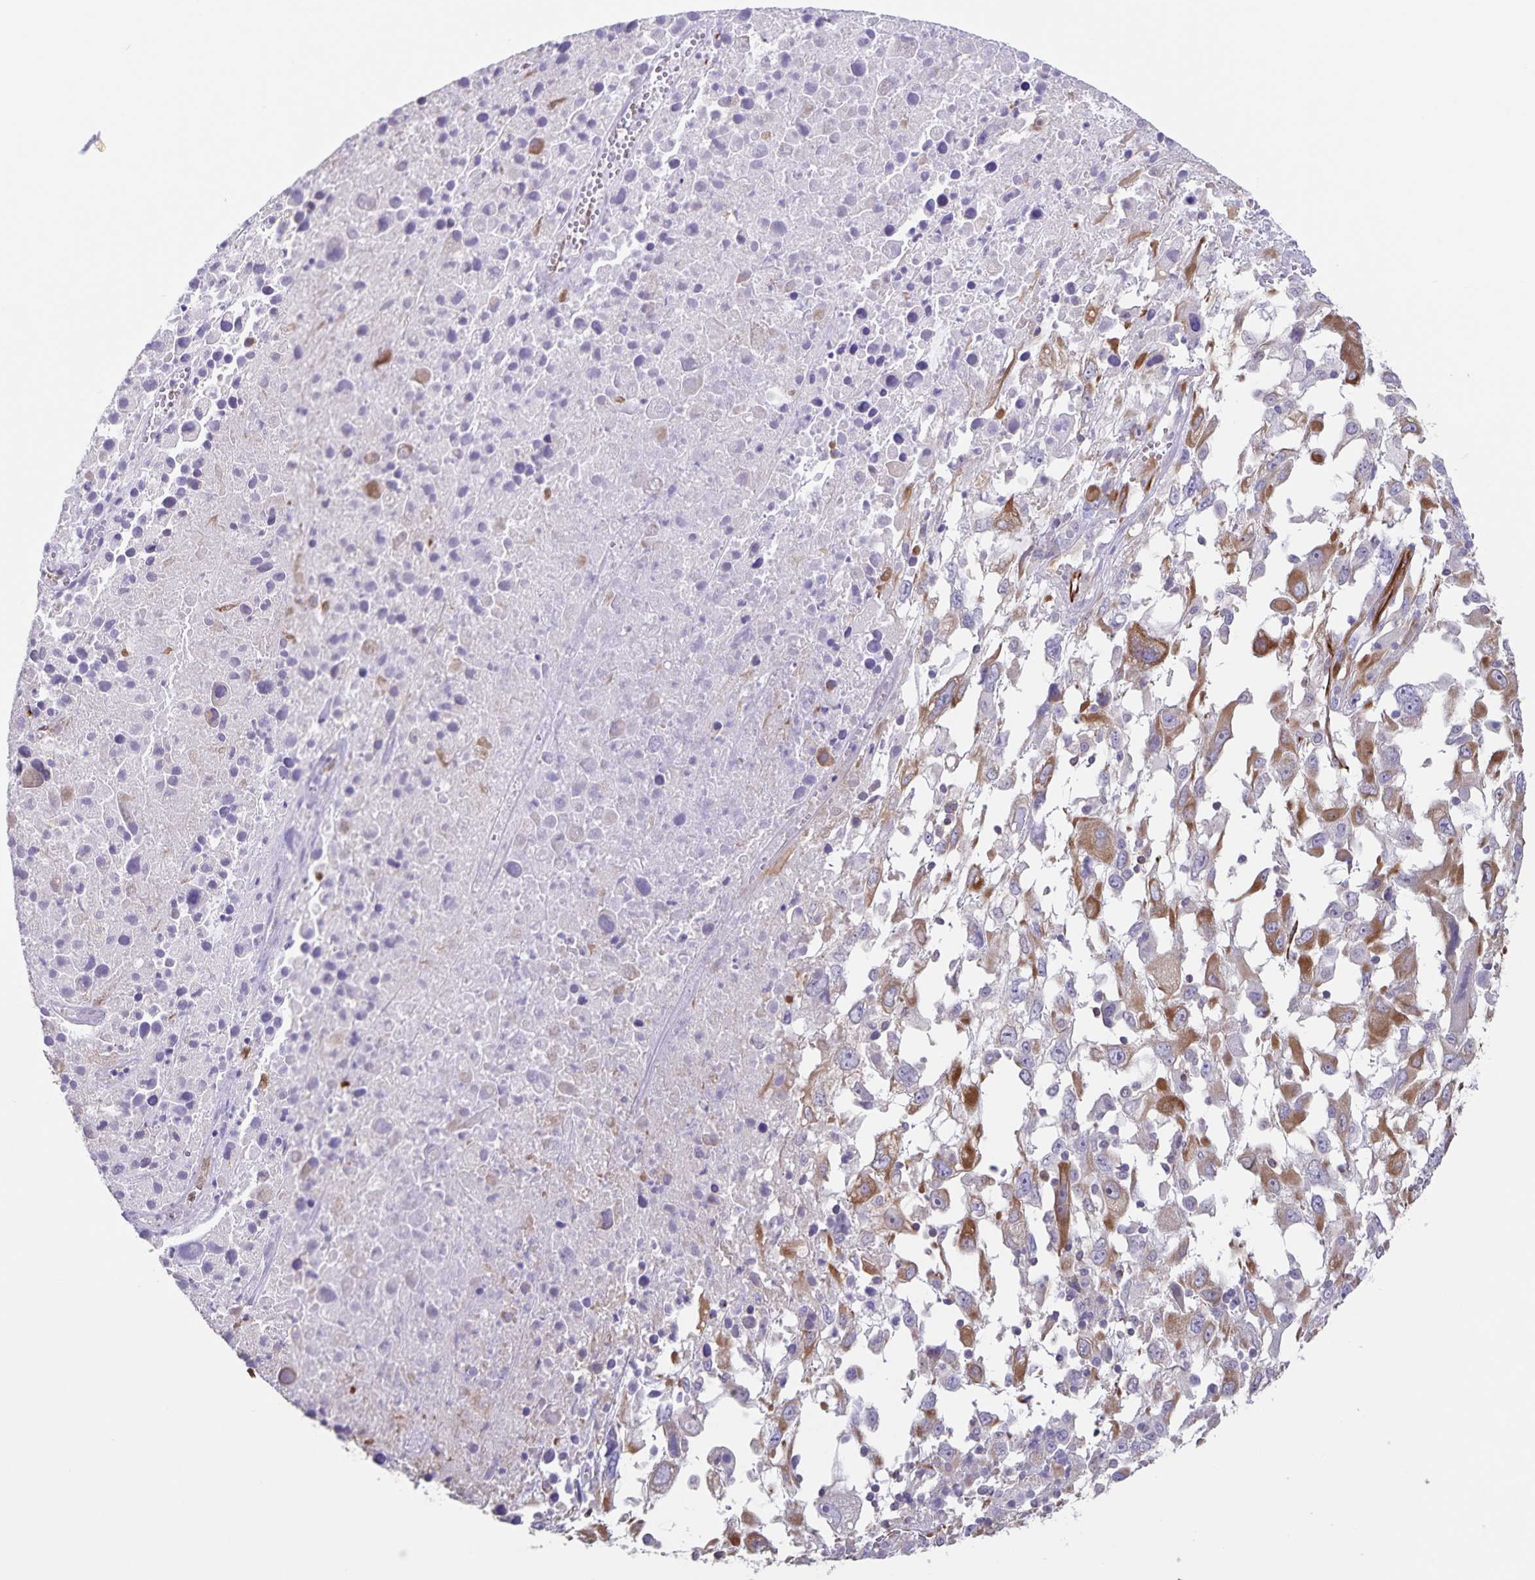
{"staining": {"intensity": "moderate", "quantity": ">75%", "location": "cytoplasmic/membranous"}, "tissue": "melanoma", "cell_type": "Tumor cells", "image_type": "cancer", "snomed": [{"axis": "morphology", "description": "Malignant melanoma, Metastatic site"}, {"axis": "topography", "description": "Soft tissue"}], "caption": "Immunohistochemistry photomicrograph of human melanoma stained for a protein (brown), which shows medium levels of moderate cytoplasmic/membranous positivity in about >75% of tumor cells.", "gene": "SYNM", "patient": {"sex": "male", "age": 50}}